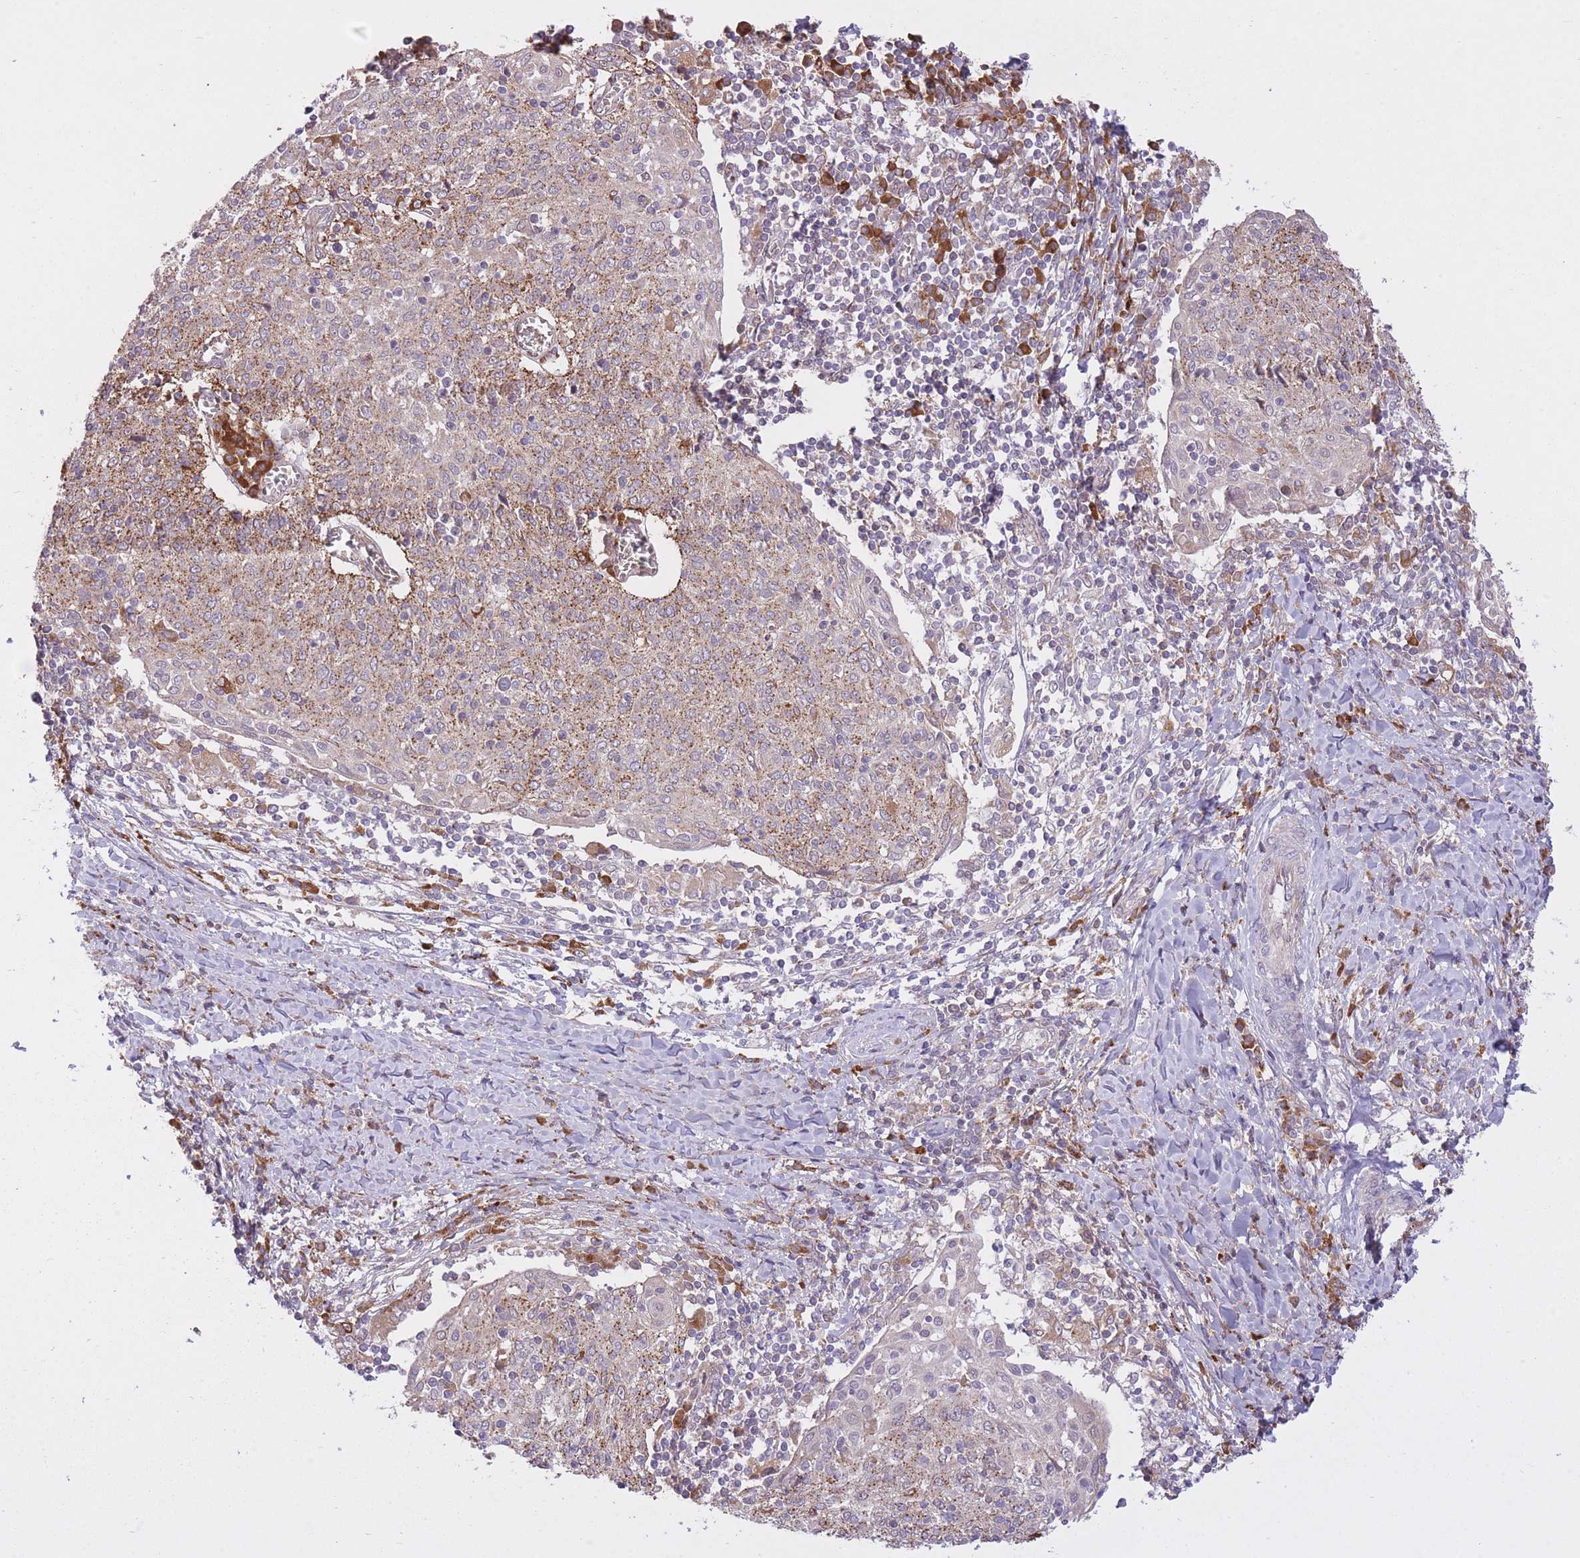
{"staining": {"intensity": "moderate", "quantity": ">75%", "location": "cytoplasmic/membranous"}, "tissue": "cervical cancer", "cell_type": "Tumor cells", "image_type": "cancer", "snomed": [{"axis": "morphology", "description": "Squamous cell carcinoma, NOS"}, {"axis": "topography", "description": "Cervix"}], "caption": "Cervical squamous cell carcinoma was stained to show a protein in brown. There is medium levels of moderate cytoplasmic/membranous expression in approximately >75% of tumor cells. (DAB (3,3'-diaminobenzidine) IHC with brightfield microscopy, high magnification).", "gene": "POLR3F", "patient": {"sex": "female", "age": 52}}